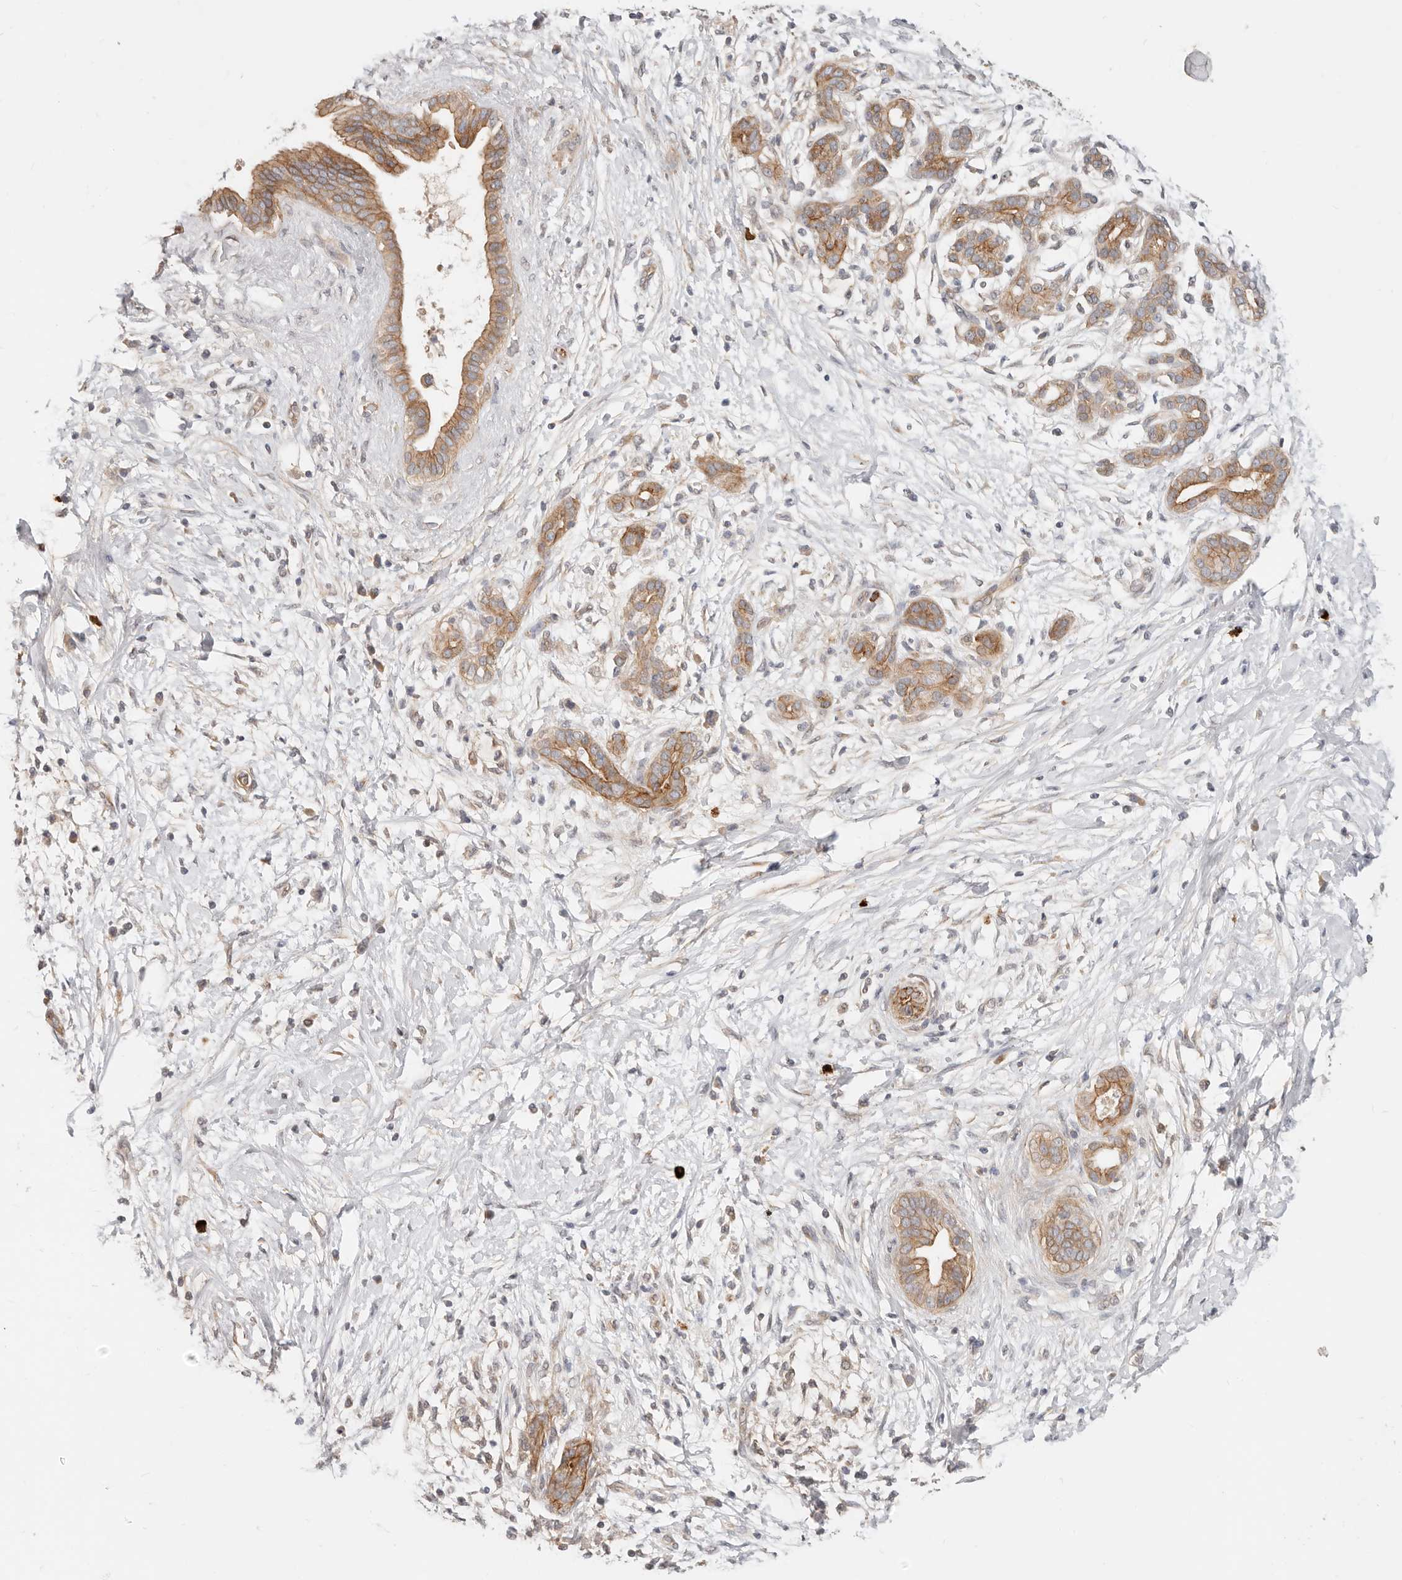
{"staining": {"intensity": "moderate", "quantity": ">75%", "location": "cytoplasmic/membranous"}, "tissue": "pancreatic cancer", "cell_type": "Tumor cells", "image_type": "cancer", "snomed": [{"axis": "morphology", "description": "Adenocarcinoma, NOS"}, {"axis": "topography", "description": "Pancreas"}], "caption": "IHC photomicrograph of neoplastic tissue: human pancreatic adenocarcinoma stained using IHC exhibits medium levels of moderate protein expression localized specifically in the cytoplasmic/membranous of tumor cells, appearing as a cytoplasmic/membranous brown color.", "gene": "ZRANB1", "patient": {"sex": "male", "age": 58}}